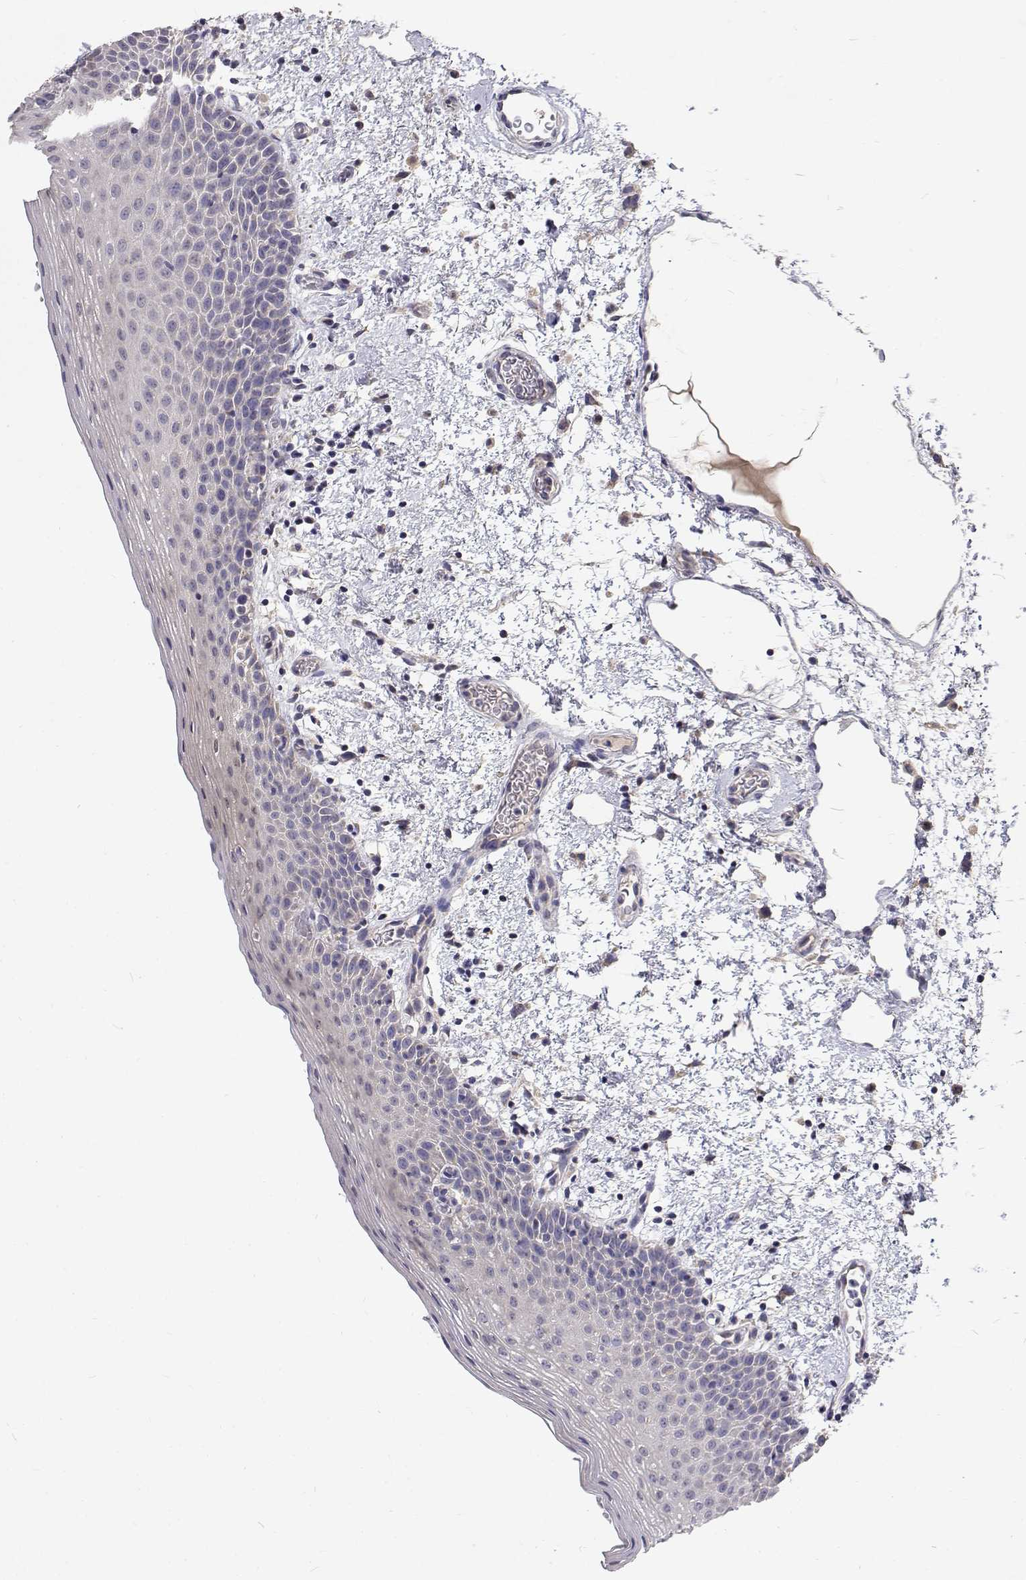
{"staining": {"intensity": "negative", "quantity": "none", "location": "none"}, "tissue": "oral mucosa", "cell_type": "Squamous epithelial cells", "image_type": "normal", "snomed": [{"axis": "morphology", "description": "Normal tissue, NOS"}, {"axis": "topography", "description": "Oral tissue"}, {"axis": "topography", "description": "Head-Neck"}], "caption": "Immunohistochemistry (IHC) image of benign oral mucosa stained for a protein (brown), which exhibits no expression in squamous epithelial cells.", "gene": "TRIM60", "patient": {"sex": "female", "age": 55}}